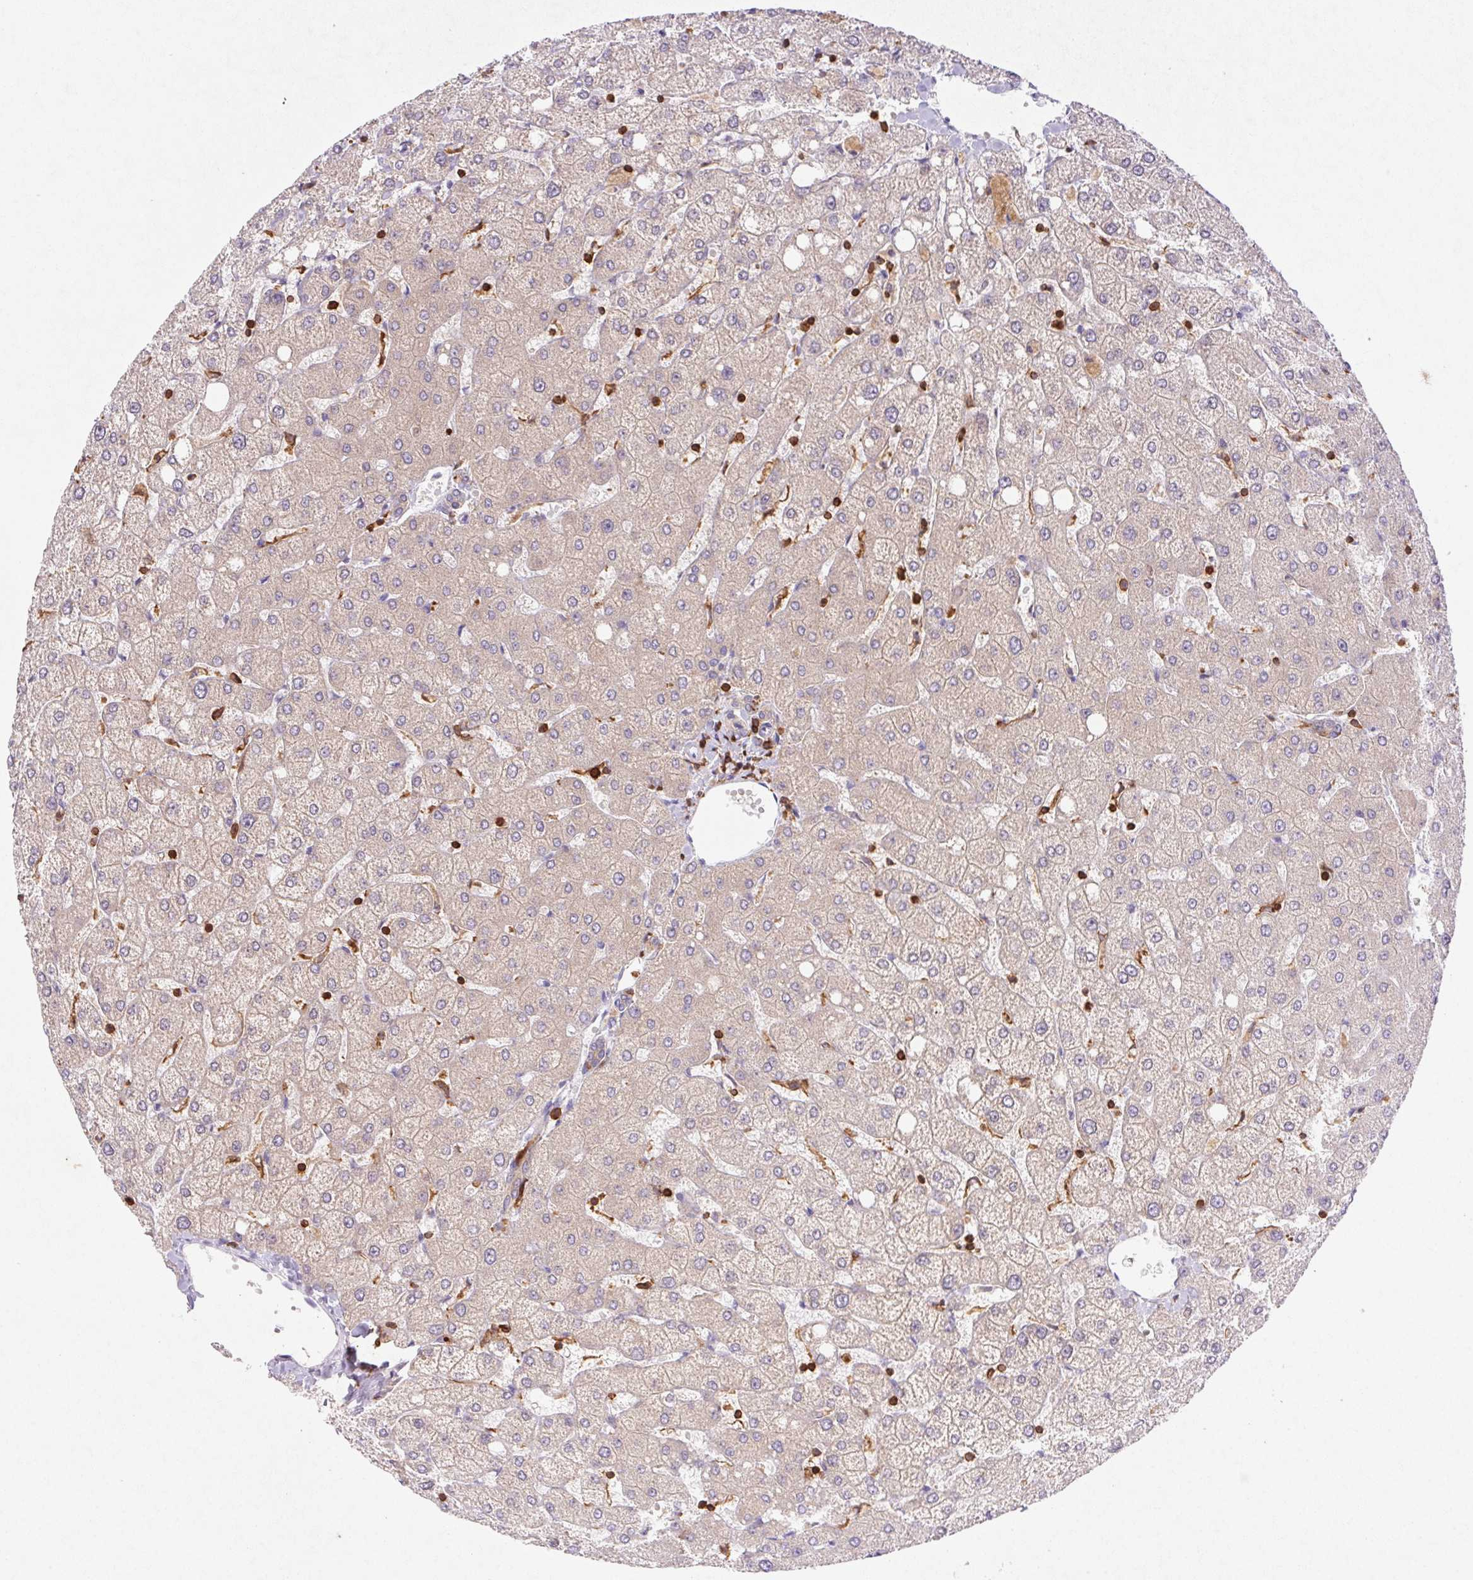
{"staining": {"intensity": "negative", "quantity": "none", "location": "none"}, "tissue": "liver", "cell_type": "Cholangiocytes", "image_type": "normal", "snomed": [{"axis": "morphology", "description": "Normal tissue, NOS"}, {"axis": "topography", "description": "Liver"}], "caption": "Immunohistochemical staining of benign human liver reveals no significant positivity in cholangiocytes. (DAB (3,3'-diaminobenzidine) immunohistochemistry with hematoxylin counter stain).", "gene": "APBB1IP", "patient": {"sex": "female", "age": 54}}